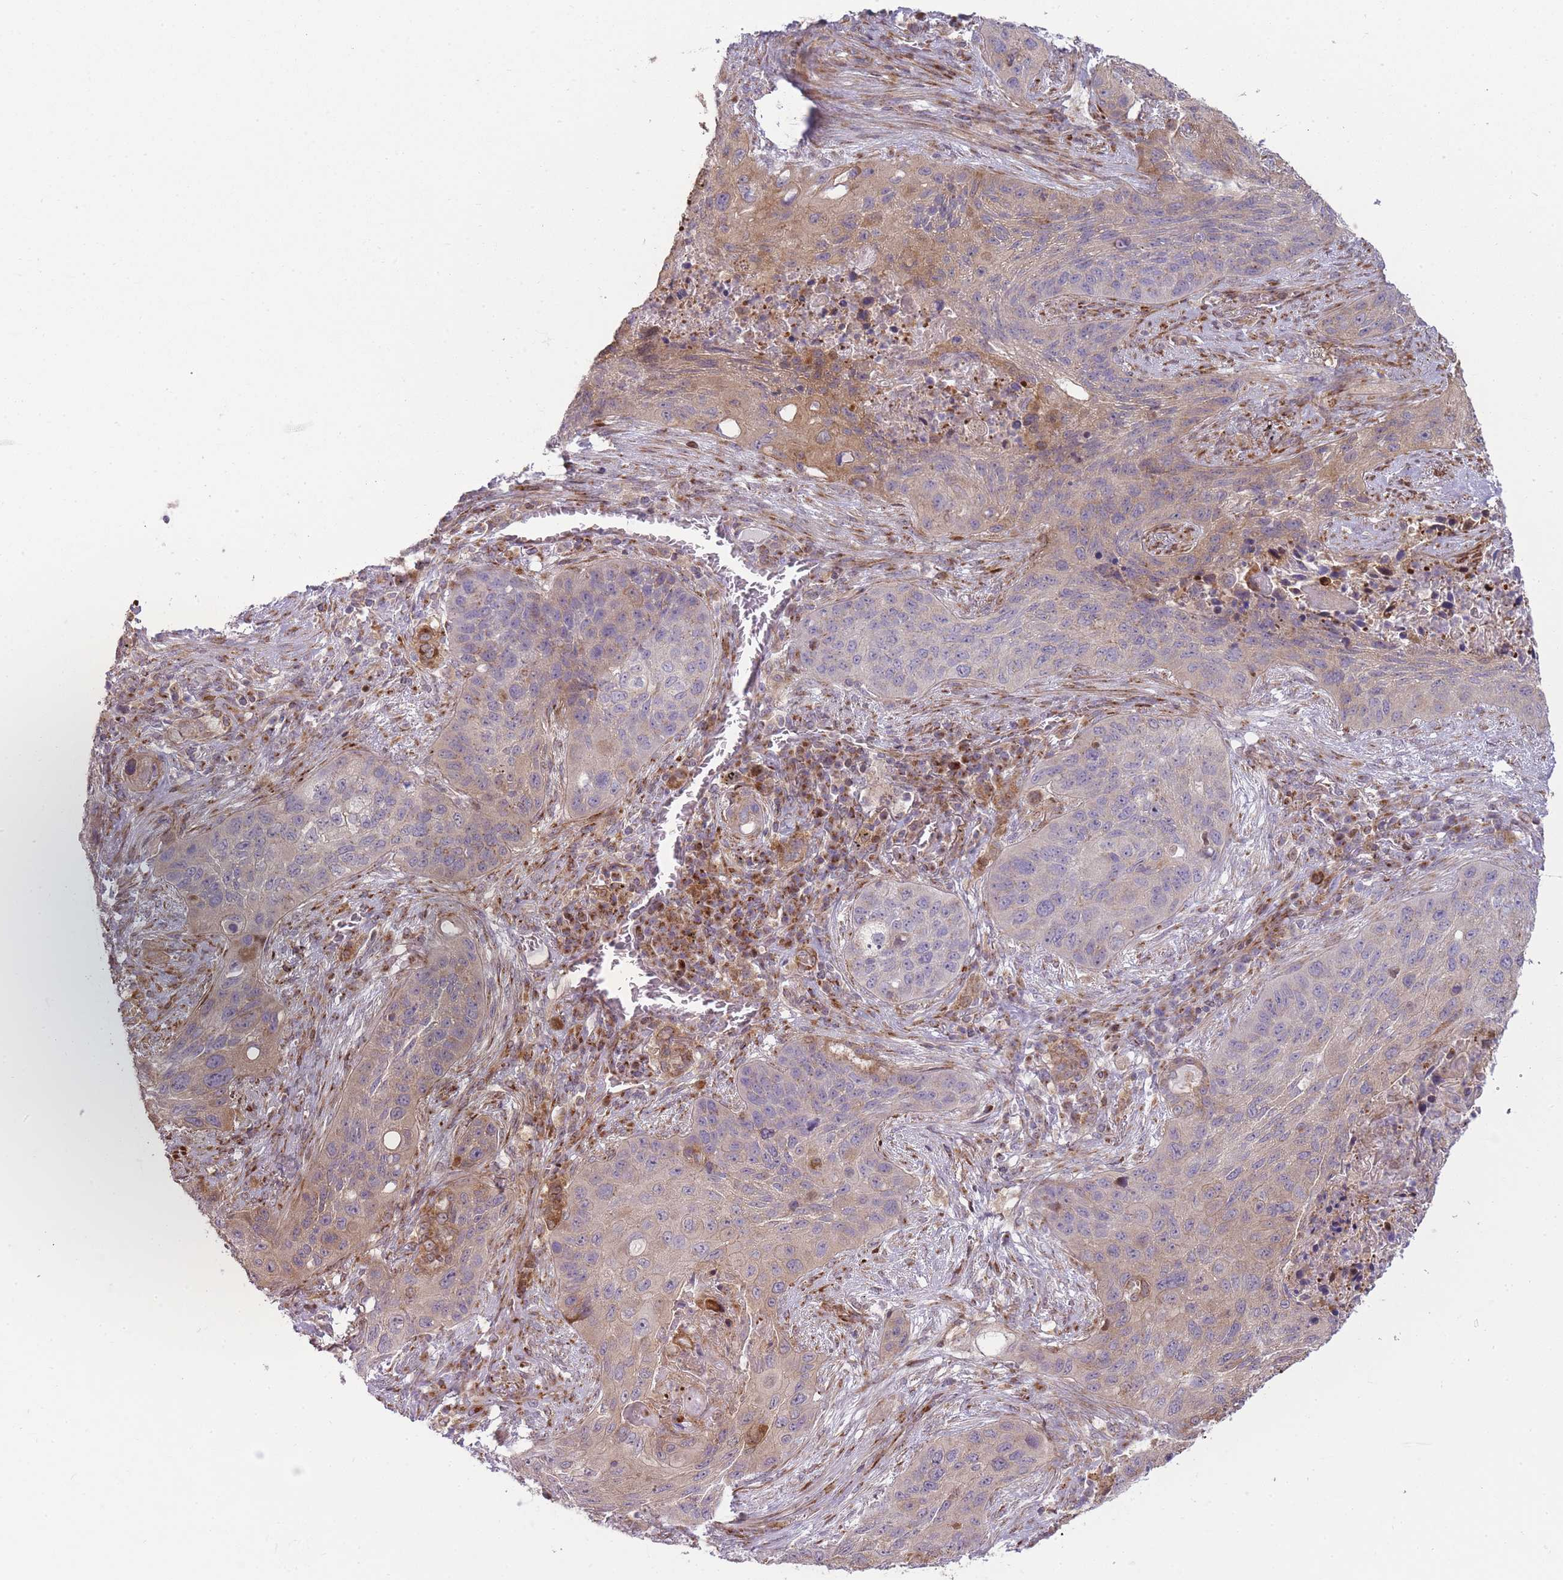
{"staining": {"intensity": "weak", "quantity": "25%-75%", "location": "cytoplasmic/membranous"}, "tissue": "lung cancer", "cell_type": "Tumor cells", "image_type": "cancer", "snomed": [{"axis": "morphology", "description": "Squamous cell carcinoma, NOS"}, {"axis": "topography", "description": "Lung"}], "caption": "Brown immunohistochemical staining in human lung cancer (squamous cell carcinoma) shows weak cytoplasmic/membranous staining in about 25%-75% of tumor cells. (IHC, brightfield microscopy, high magnification).", "gene": "PPP3R2", "patient": {"sex": "female", "age": 63}}